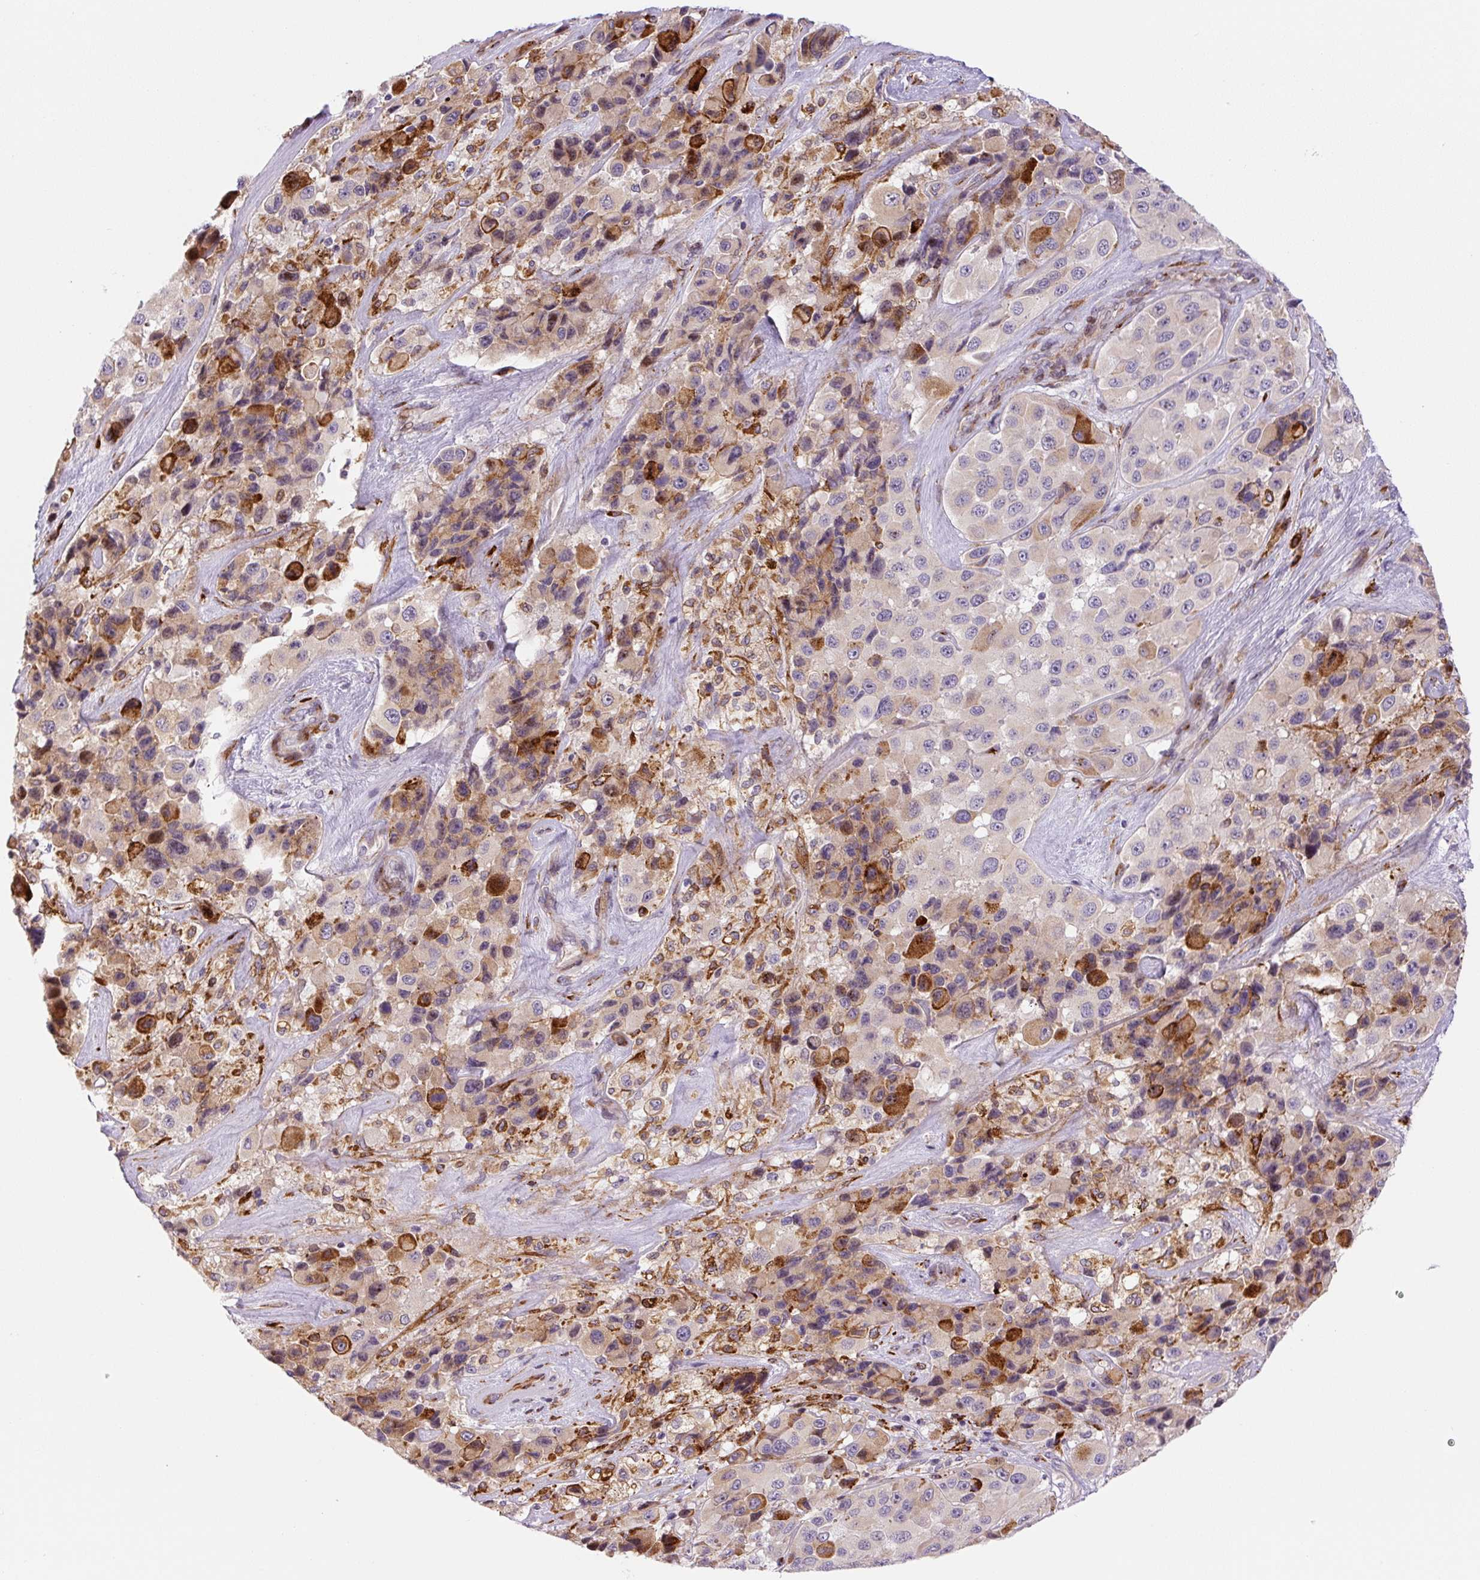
{"staining": {"intensity": "strong", "quantity": "<25%", "location": "cytoplasmic/membranous"}, "tissue": "melanoma", "cell_type": "Tumor cells", "image_type": "cancer", "snomed": [{"axis": "morphology", "description": "Malignant melanoma, Metastatic site"}, {"axis": "topography", "description": "Lymph node"}], "caption": "Malignant melanoma (metastatic site) was stained to show a protein in brown. There is medium levels of strong cytoplasmic/membranous staining in about <25% of tumor cells.", "gene": "DISP3", "patient": {"sex": "female", "age": 65}}